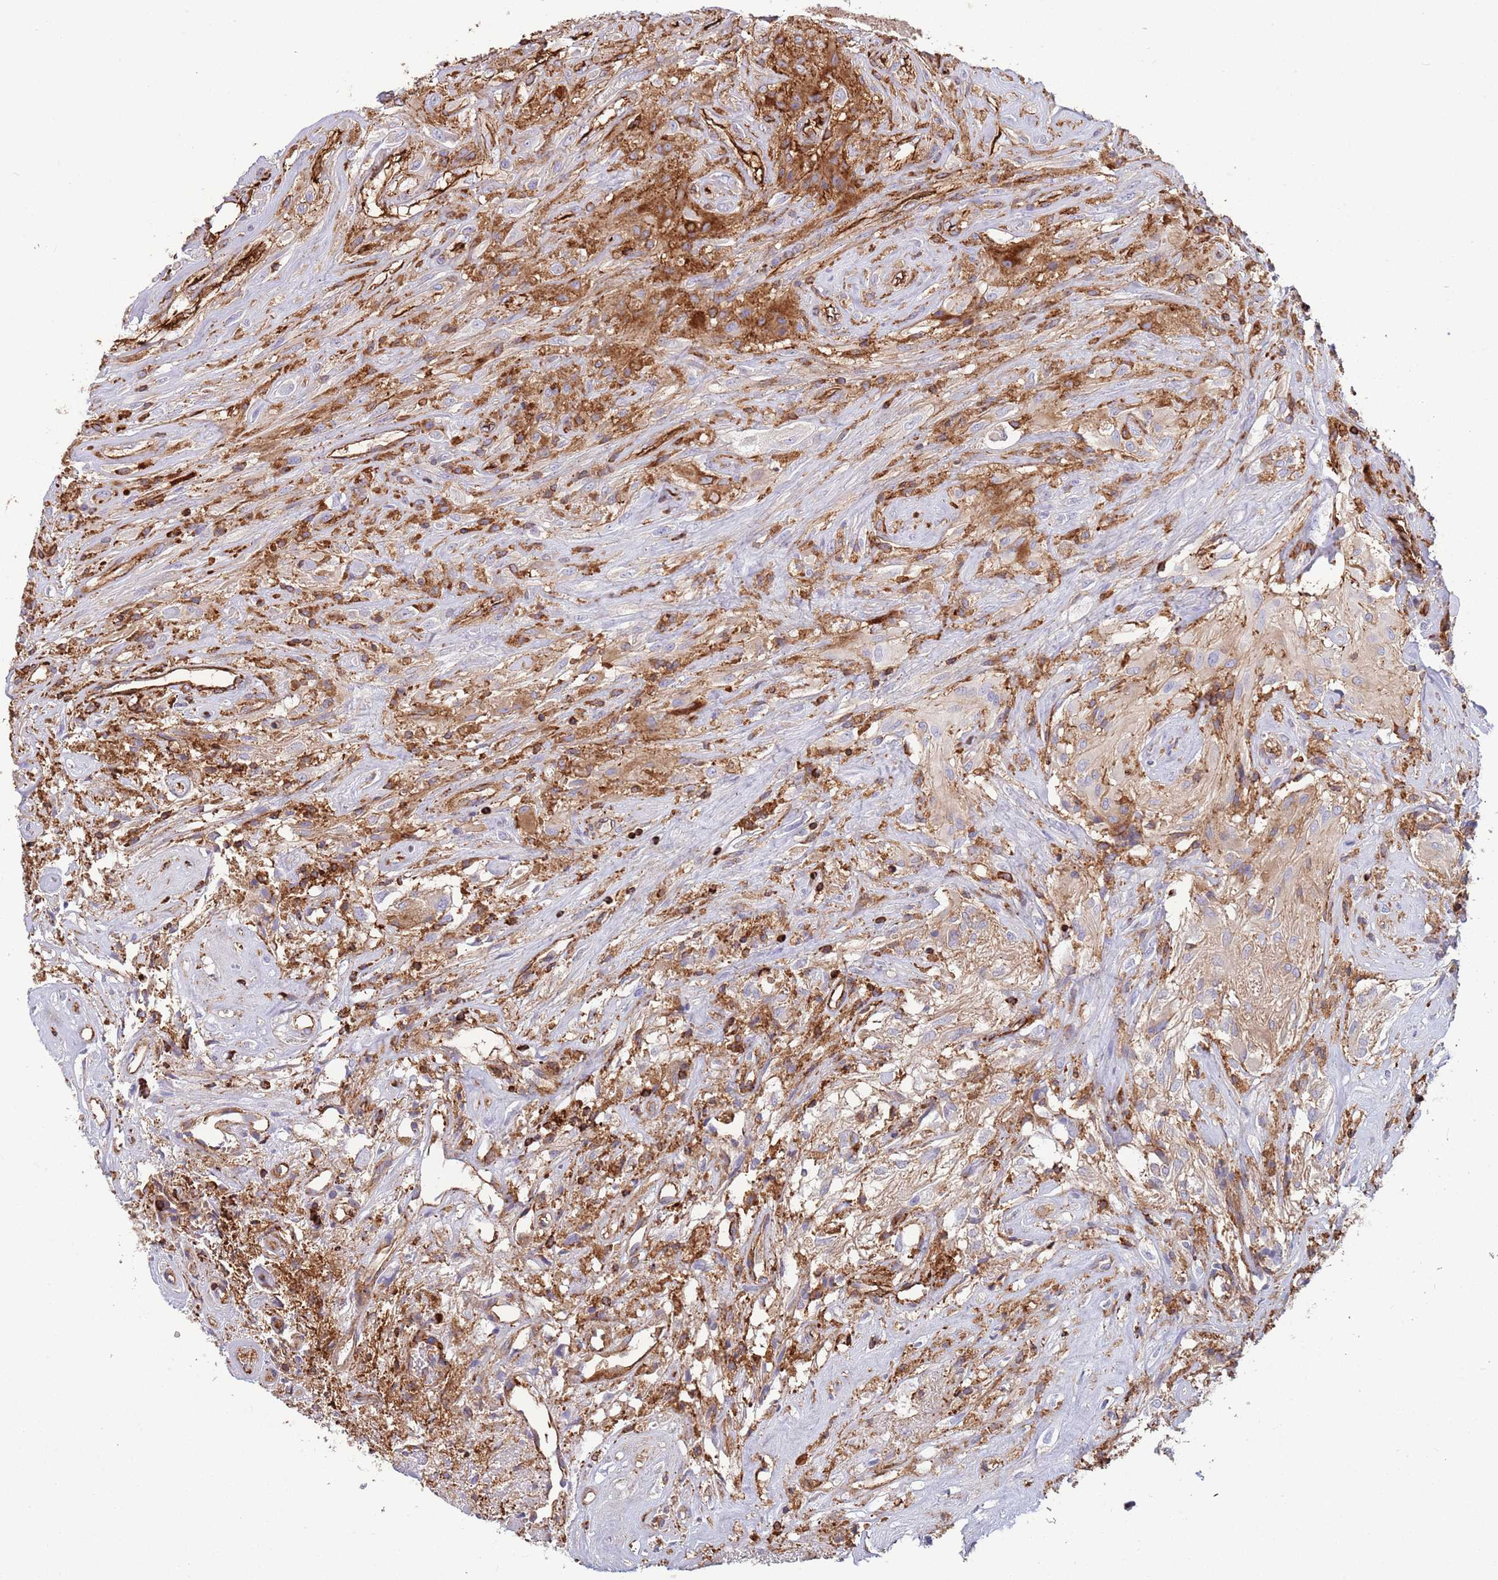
{"staining": {"intensity": "moderate", "quantity": "<25%", "location": "cytoplasmic/membranous"}, "tissue": "glioma", "cell_type": "Tumor cells", "image_type": "cancer", "snomed": [{"axis": "morphology", "description": "Glioma, malignant, High grade"}, {"axis": "topography", "description": "Brain"}], "caption": "The micrograph reveals a brown stain indicating the presence of a protein in the cytoplasmic/membranous of tumor cells in malignant glioma (high-grade).", "gene": "KBTBD7", "patient": {"sex": "male", "age": 56}}